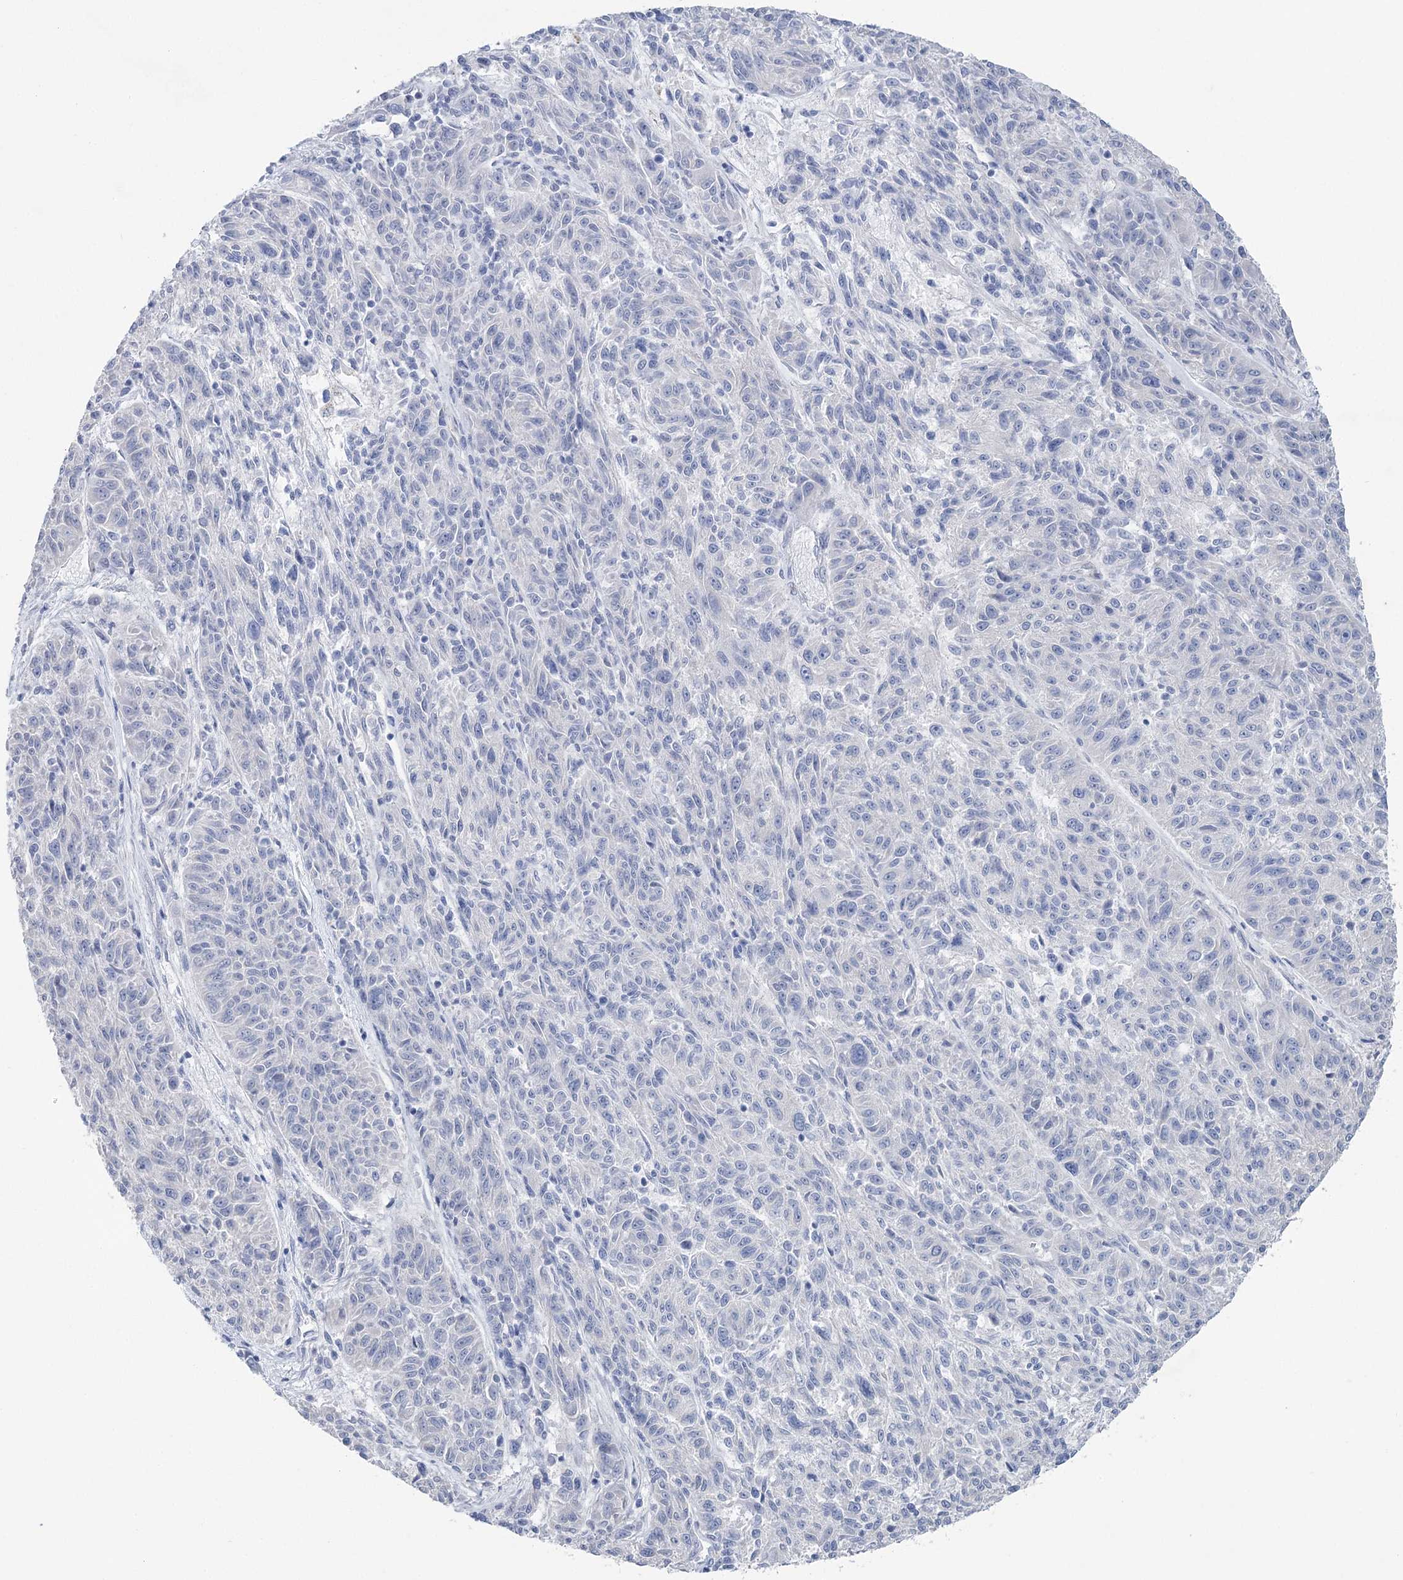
{"staining": {"intensity": "negative", "quantity": "none", "location": "none"}, "tissue": "melanoma", "cell_type": "Tumor cells", "image_type": "cancer", "snomed": [{"axis": "morphology", "description": "Malignant melanoma, NOS"}, {"axis": "topography", "description": "Skin"}], "caption": "Tumor cells are negative for protein expression in human malignant melanoma.", "gene": "CCDC88A", "patient": {"sex": "male", "age": 53}}